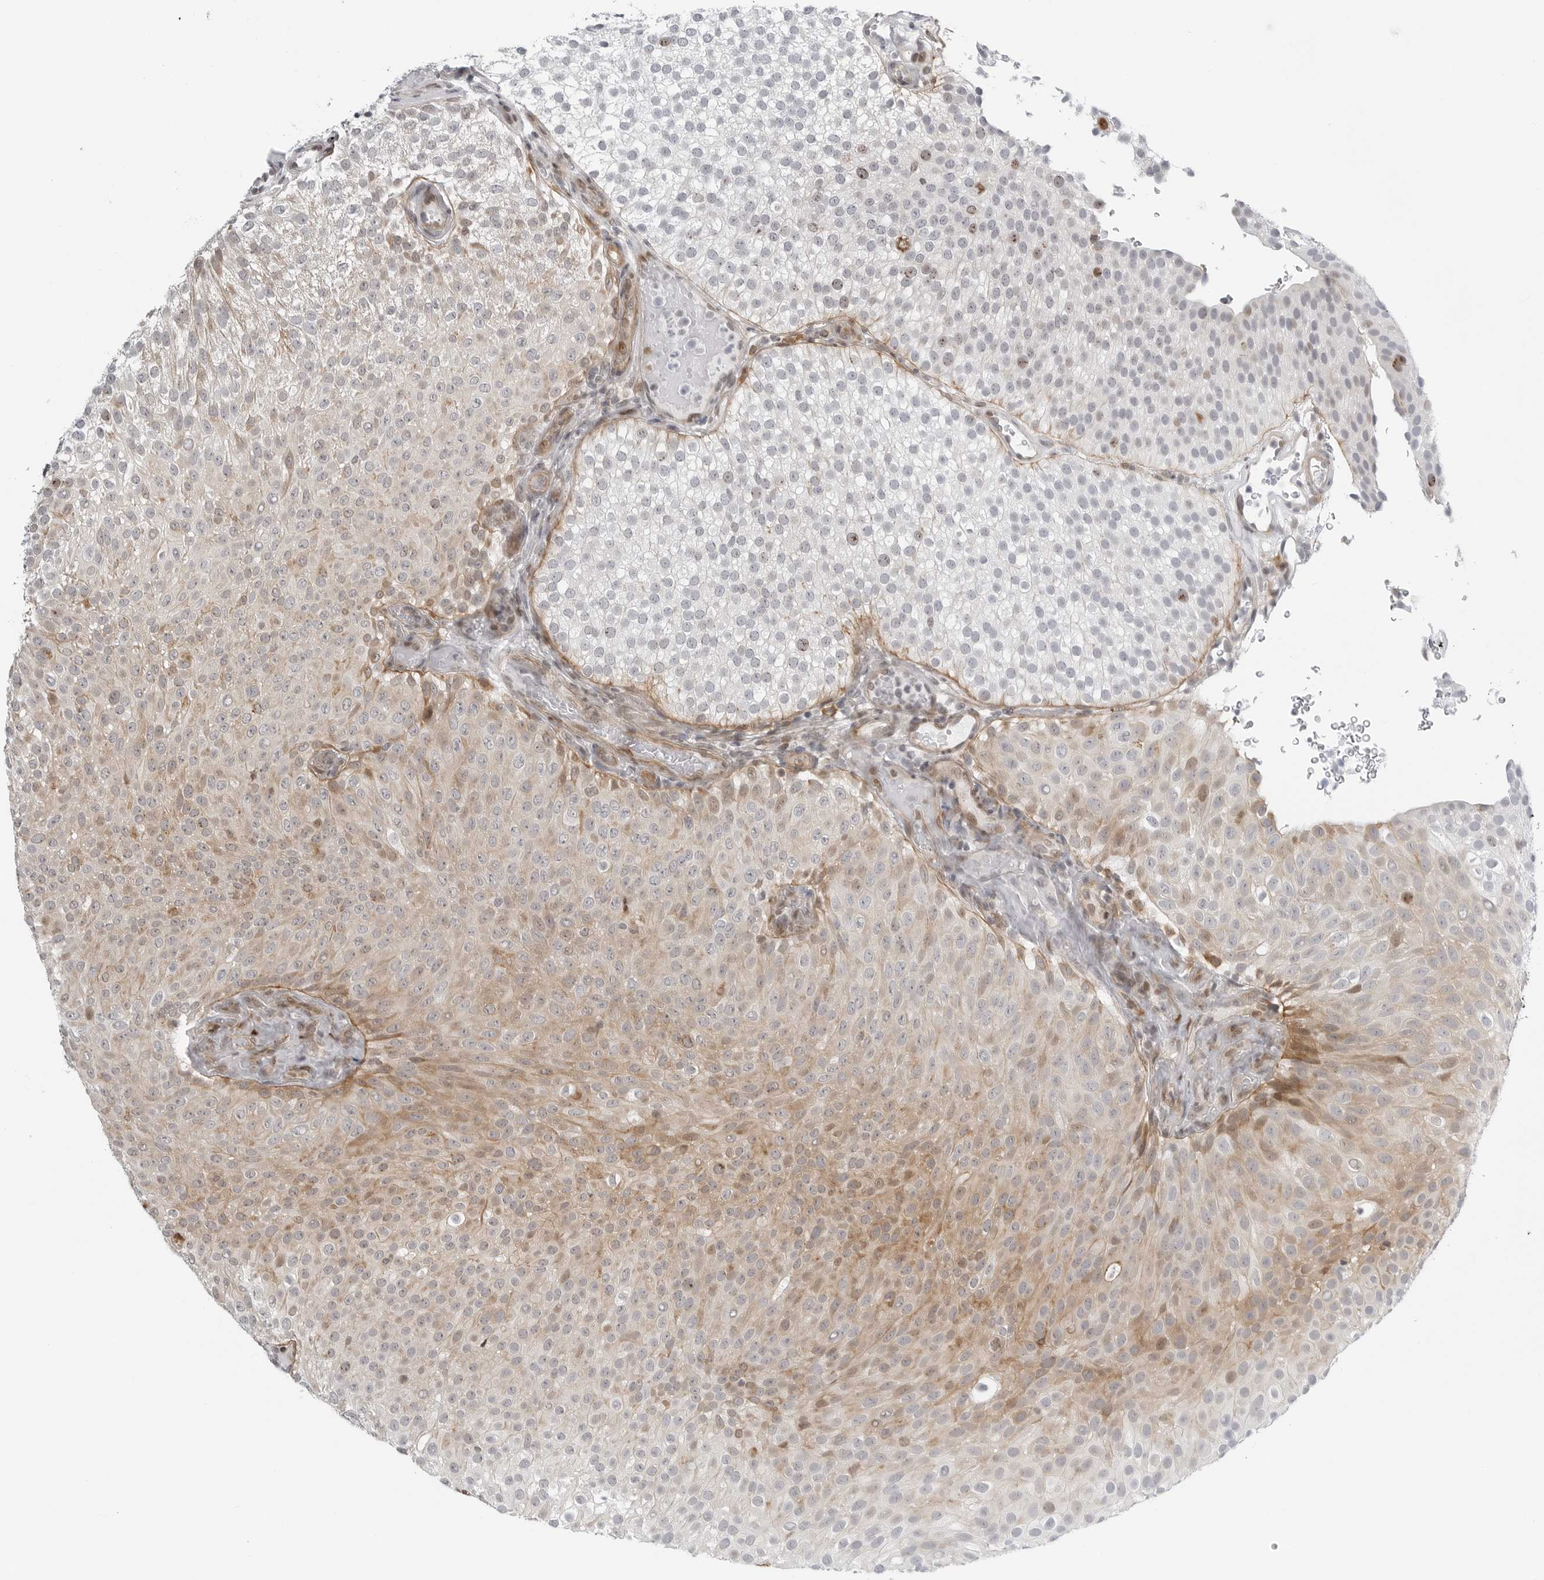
{"staining": {"intensity": "moderate", "quantity": "25%-75%", "location": "cytoplasmic/membranous,nuclear"}, "tissue": "urothelial cancer", "cell_type": "Tumor cells", "image_type": "cancer", "snomed": [{"axis": "morphology", "description": "Urothelial carcinoma, Low grade"}, {"axis": "topography", "description": "Urinary bladder"}], "caption": "High-magnification brightfield microscopy of low-grade urothelial carcinoma stained with DAB (3,3'-diaminobenzidine) (brown) and counterstained with hematoxylin (blue). tumor cells exhibit moderate cytoplasmic/membranous and nuclear positivity is identified in approximately25%-75% of cells. The staining is performed using DAB brown chromogen to label protein expression. The nuclei are counter-stained blue using hematoxylin.", "gene": "FAM135B", "patient": {"sex": "male", "age": 78}}